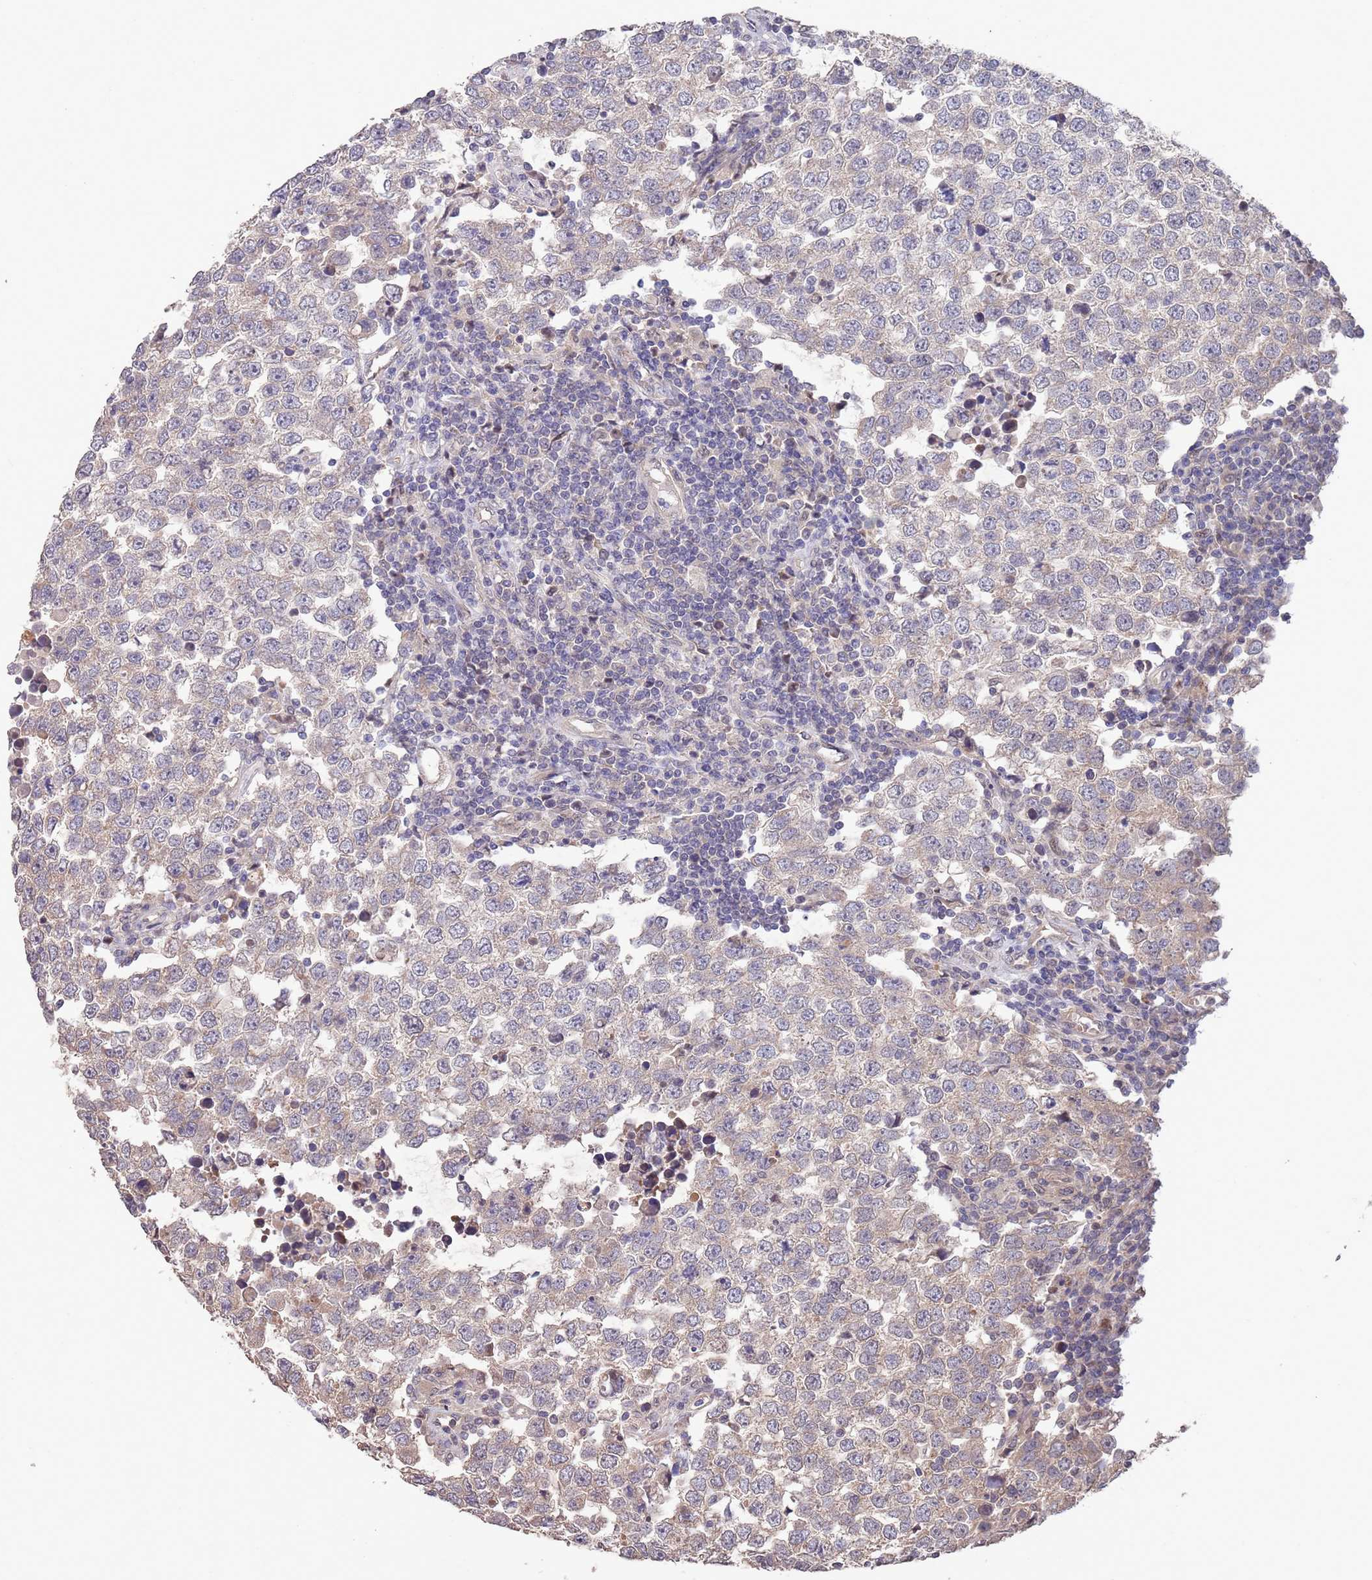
{"staining": {"intensity": "weak", "quantity": "<25%", "location": "cytoplasmic/membranous"}, "tissue": "testis cancer", "cell_type": "Tumor cells", "image_type": "cancer", "snomed": [{"axis": "morphology", "description": "Seminoma, NOS"}, {"axis": "morphology", "description": "Carcinoma, Embryonal, NOS"}, {"axis": "topography", "description": "Testis"}], "caption": "This histopathology image is of seminoma (testis) stained with immunohistochemistry to label a protein in brown with the nuclei are counter-stained blue. There is no expression in tumor cells.", "gene": "MARVELD2", "patient": {"sex": "male", "age": 28}}